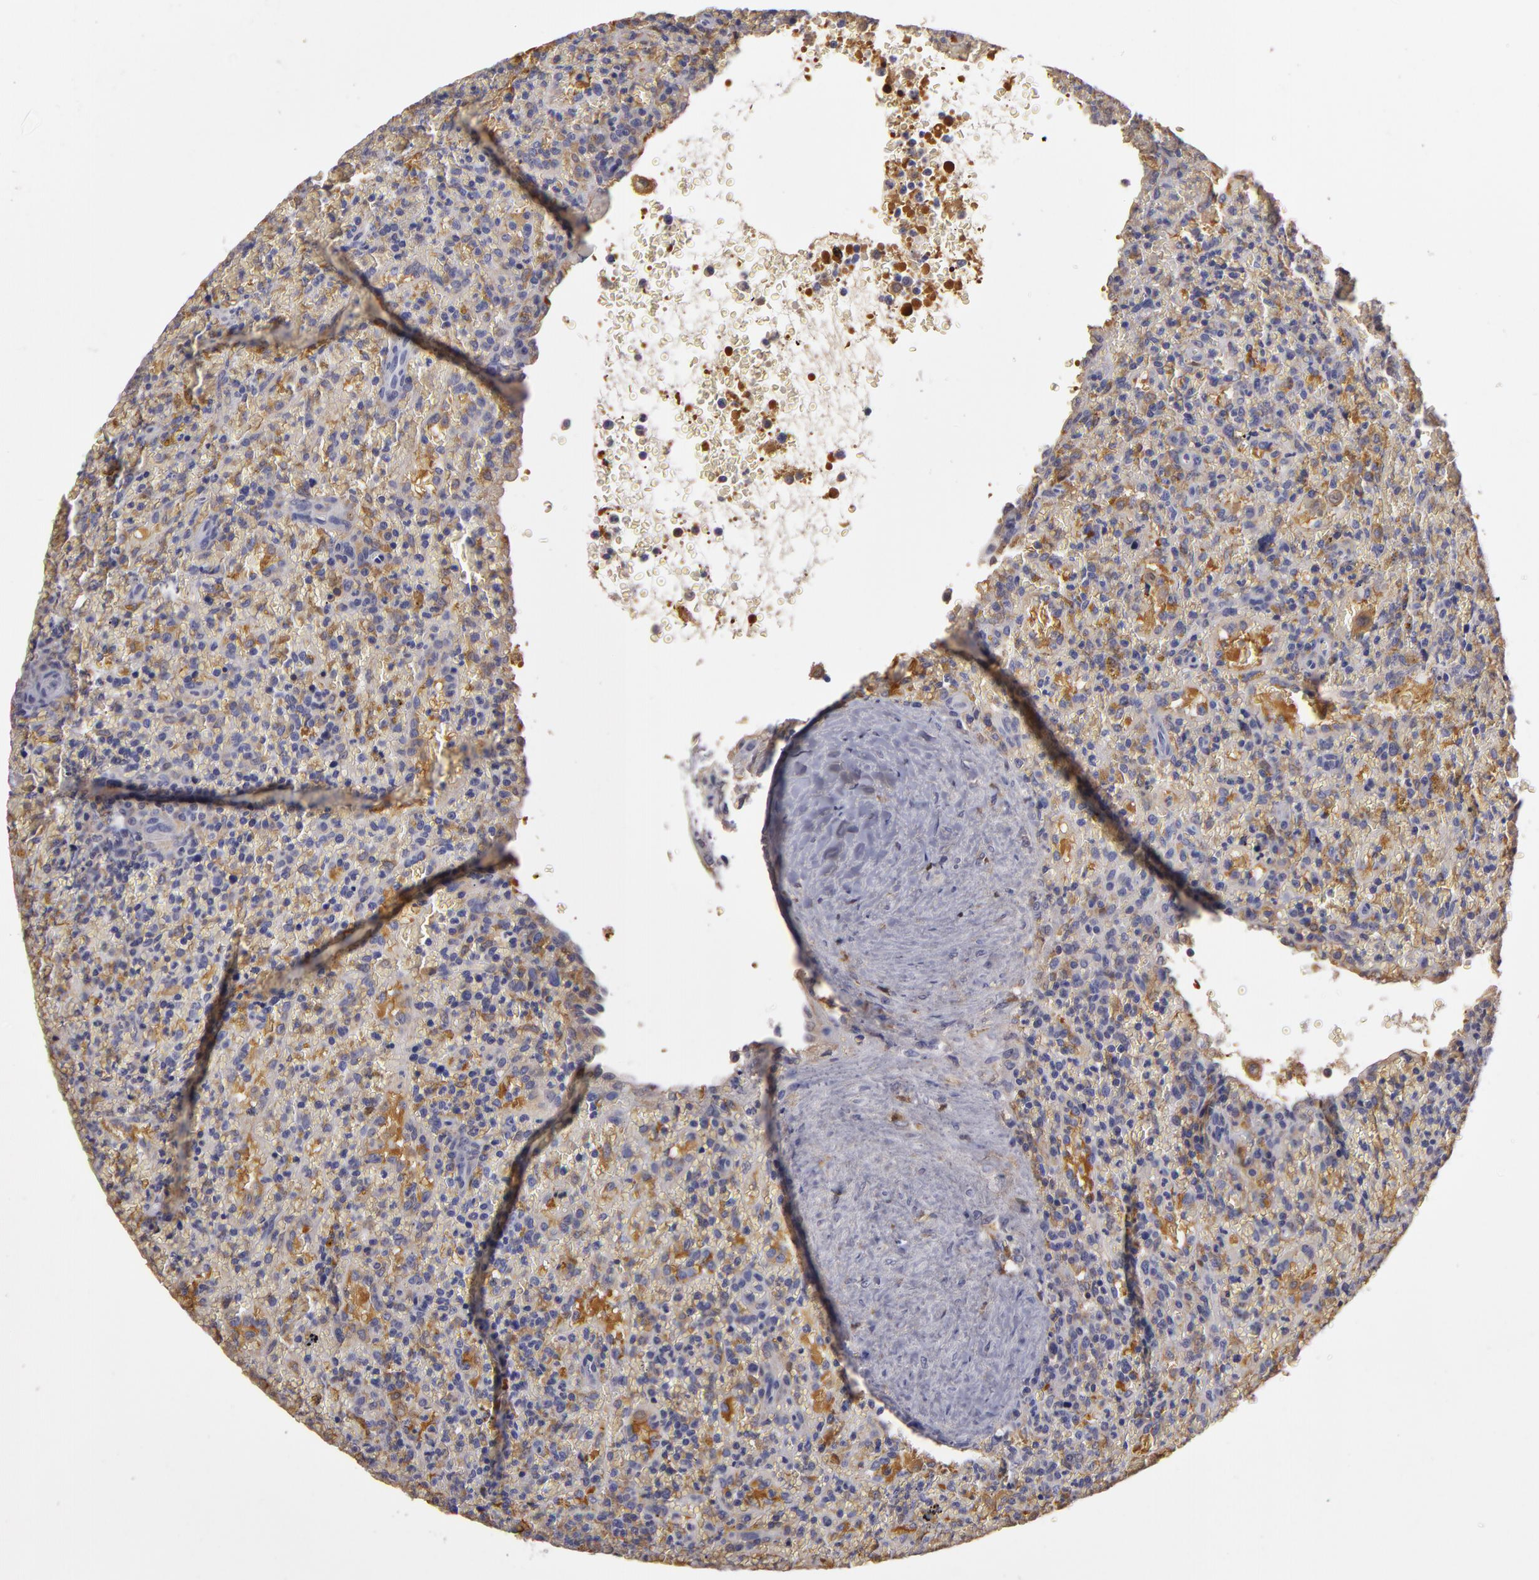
{"staining": {"intensity": "negative", "quantity": "none", "location": "none"}, "tissue": "lymphoma", "cell_type": "Tumor cells", "image_type": "cancer", "snomed": [{"axis": "morphology", "description": "Malignant lymphoma, non-Hodgkin's type, High grade"}, {"axis": "topography", "description": "Spleen"}, {"axis": "topography", "description": "Lymph node"}], "caption": "A histopathology image of malignant lymphoma, non-Hodgkin's type (high-grade) stained for a protein reveals no brown staining in tumor cells. The staining was performed using DAB (3,3'-diaminobenzidine) to visualize the protein expression in brown, while the nuclei were stained in blue with hematoxylin (Magnification: 20x).", "gene": "GNPDA1", "patient": {"sex": "female", "age": 70}}